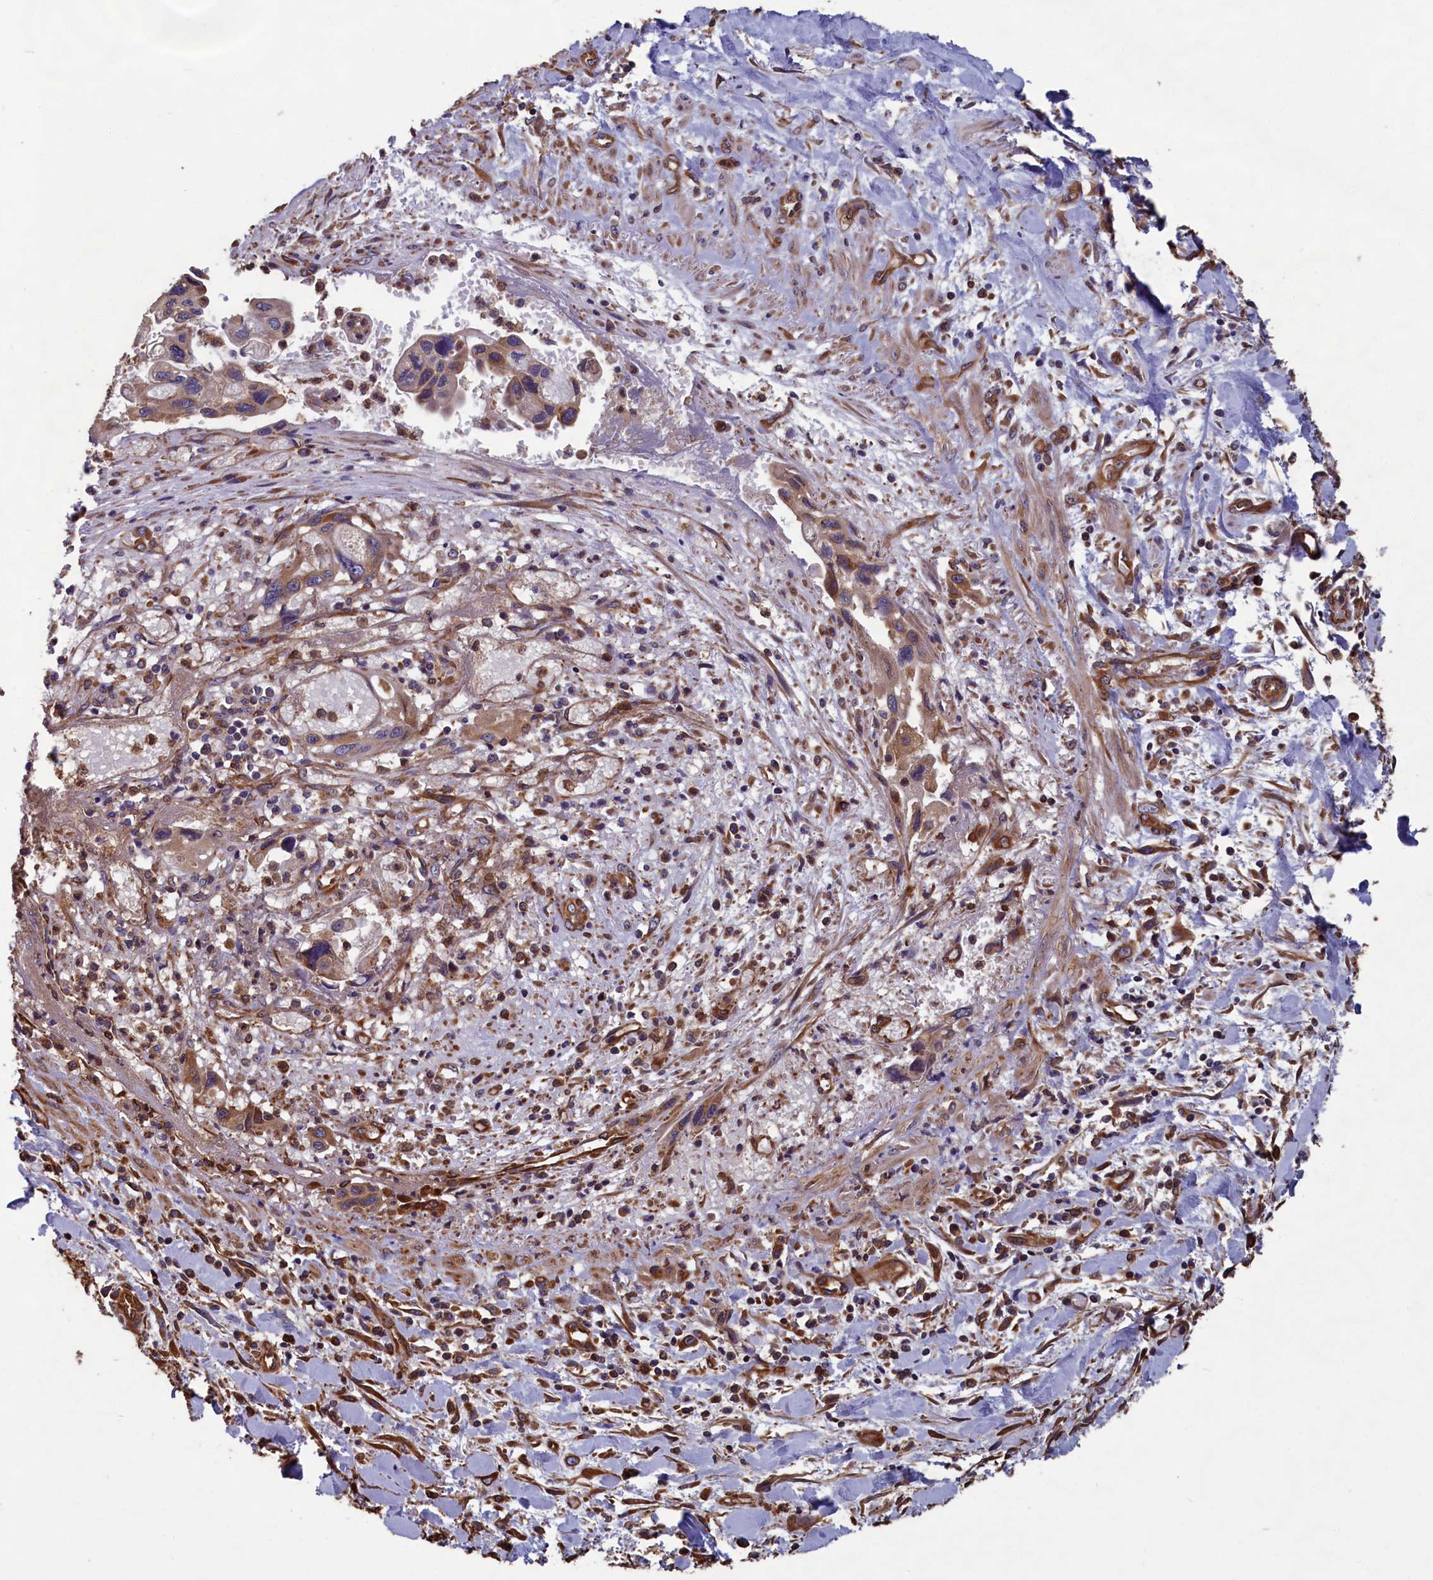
{"staining": {"intensity": "moderate", "quantity": ">75%", "location": "cytoplasmic/membranous"}, "tissue": "pancreatic cancer", "cell_type": "Tumor cells", "image_type": "cancer", "snomed": [{"axis": "morphology", "description": "Adenocarcinoma, NOS"}, {"axis": "topography", "description": "Pancreas"}], "caption": "Immunohistochemical staining of human pancreatic cancer (adenocarcinoma) shows medium levels of moderate cytoplasmic/membranous expression in about >75% of tumor cells. The protein is shown in brown color, while the nuclei are stained blue.", "gene": "CCDC124", "patient": {"sex": "female", "age": 50}}